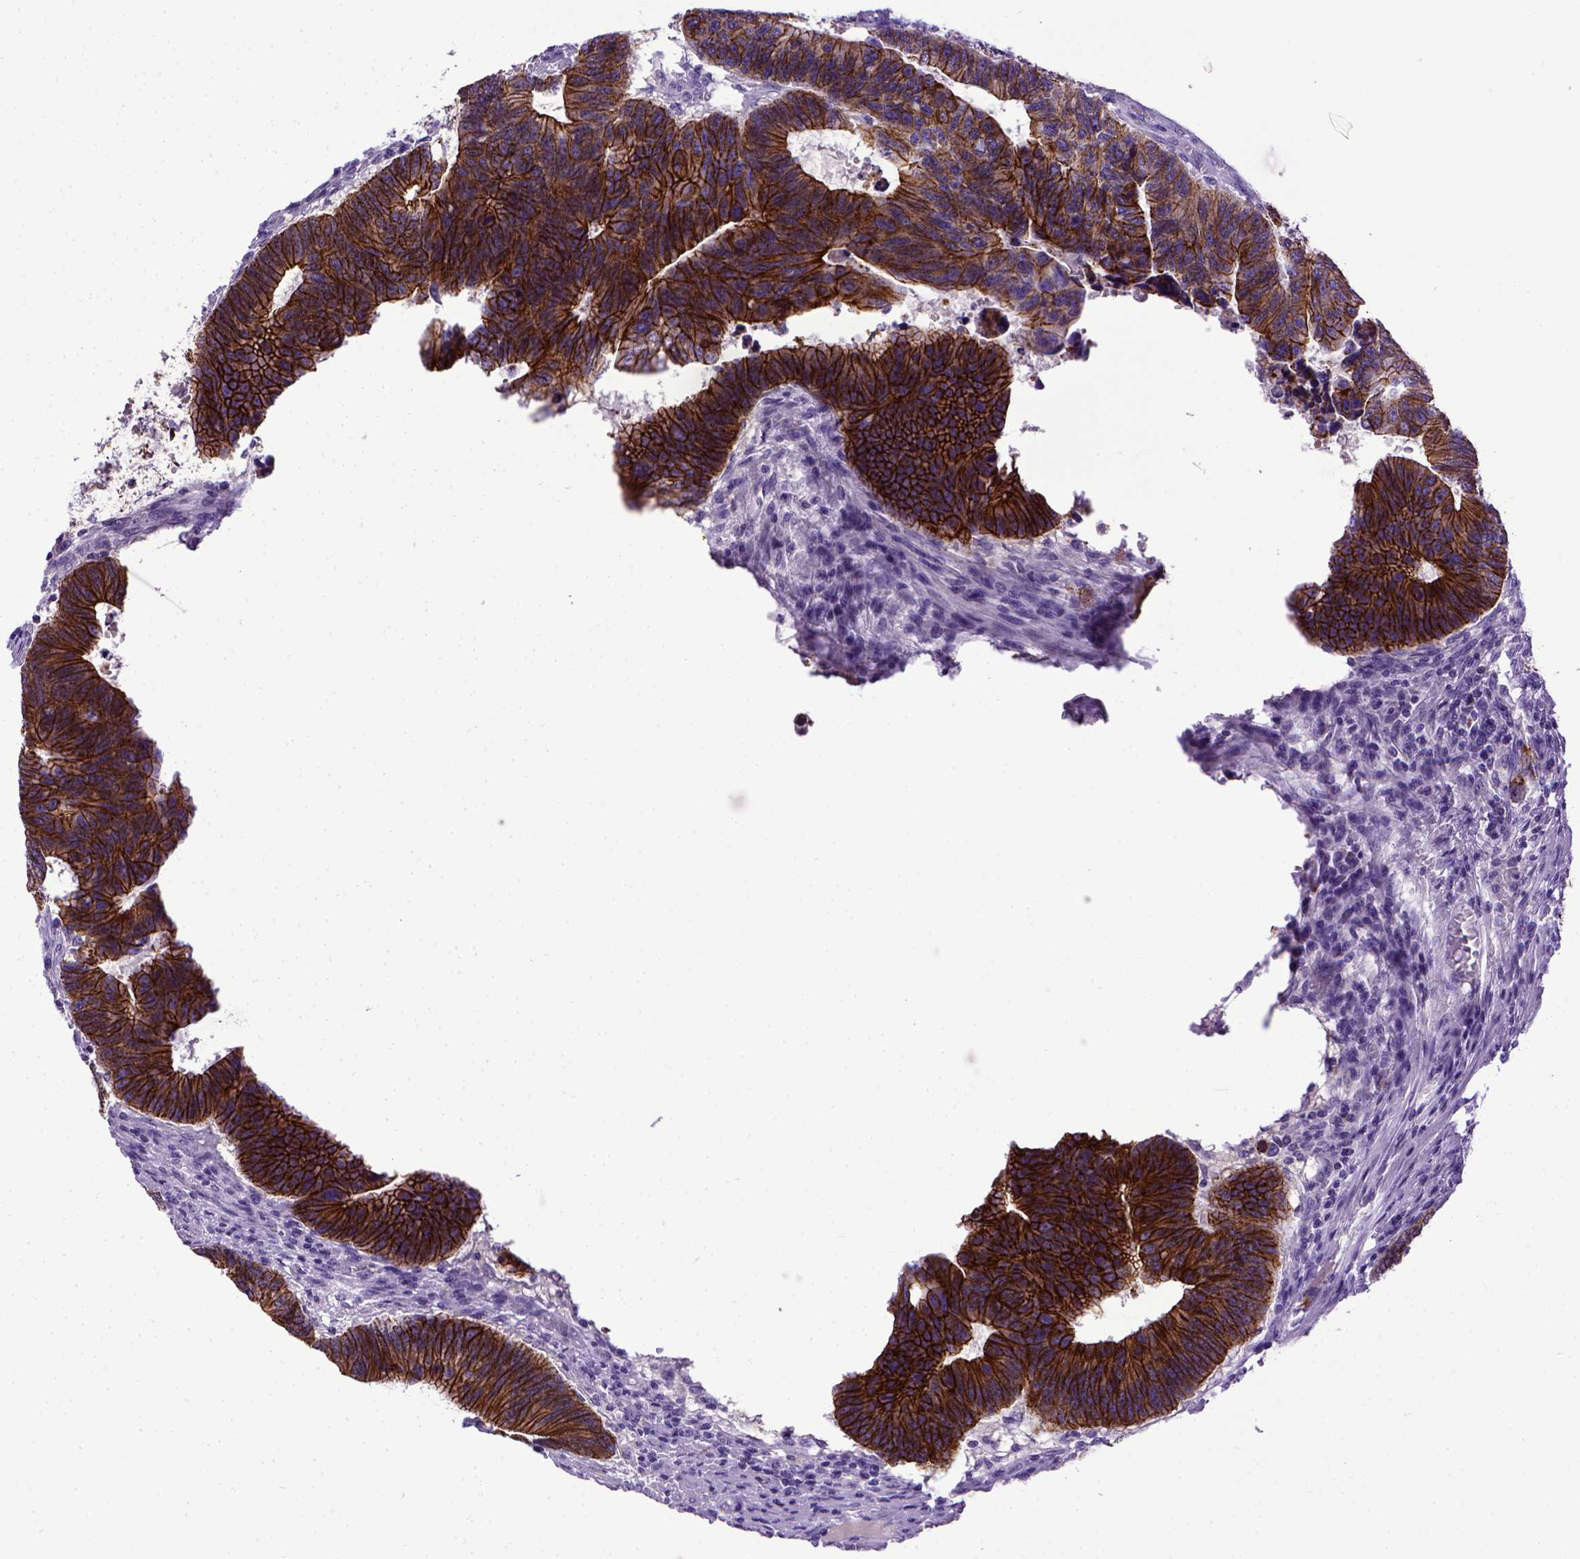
{"staining": {"intensity": "strong", "quantity": ">75%", "location": "cytoplasmic/membranous"}, "tissue": "colorectal cancer", "cell_type": "Tumor cells", "image_type": "cancer", "snomed": [{"axis": "morphology", "description": "Adenocarcinoma, NOS"}, {"axis": "topography", "description": "Rectum"}], "caption": "Adenocarcinoma (colorectal) stained for a protein reveals strong cytoplasmic/membranous positivity in tumor cells. (Brightfield microscopy of DAB IHC at high magnification).", "gene": "CDH1", "patient": {"sex": "female", "age": 85}}